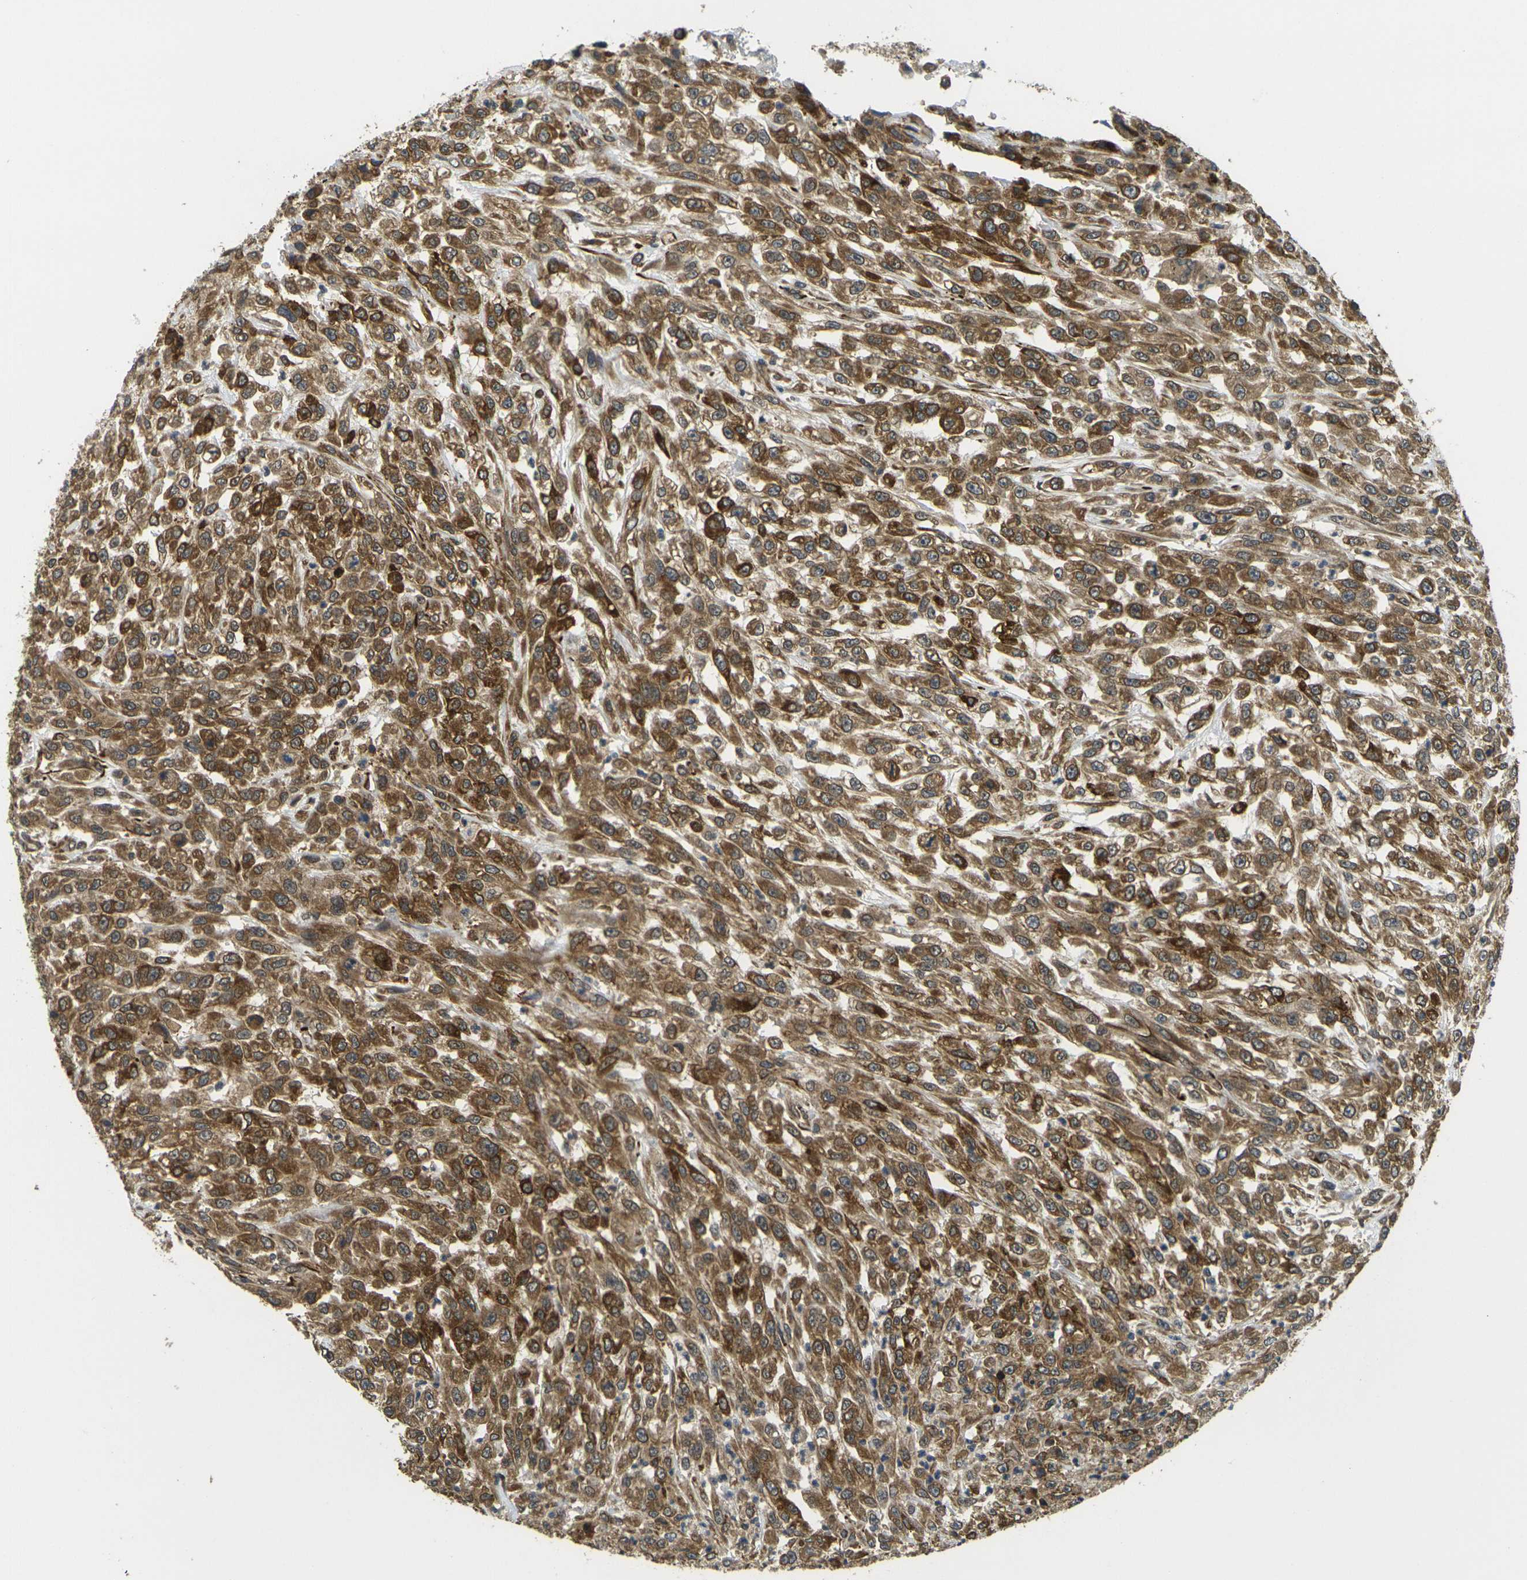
{"staining": {"intensity": "moderate", "quantity": ">75%", "location": "cytoplasmic/membranous"}, "tissue": "urothelial cancer", "cell_type": "Tumor cells", "image_type": "cancer", "snomed": [{"axis": "morphology", "description": "Urothelial carcinoma, High grade"}, {"axis": "topography", "description": "Urinary bladder"}], "caption": "Human urothelial cancer stained with a protein marker exhibits moderate staining in tumor cells.", "gene": "FUT11", "patient": {"sex": "male", "age": 46}}